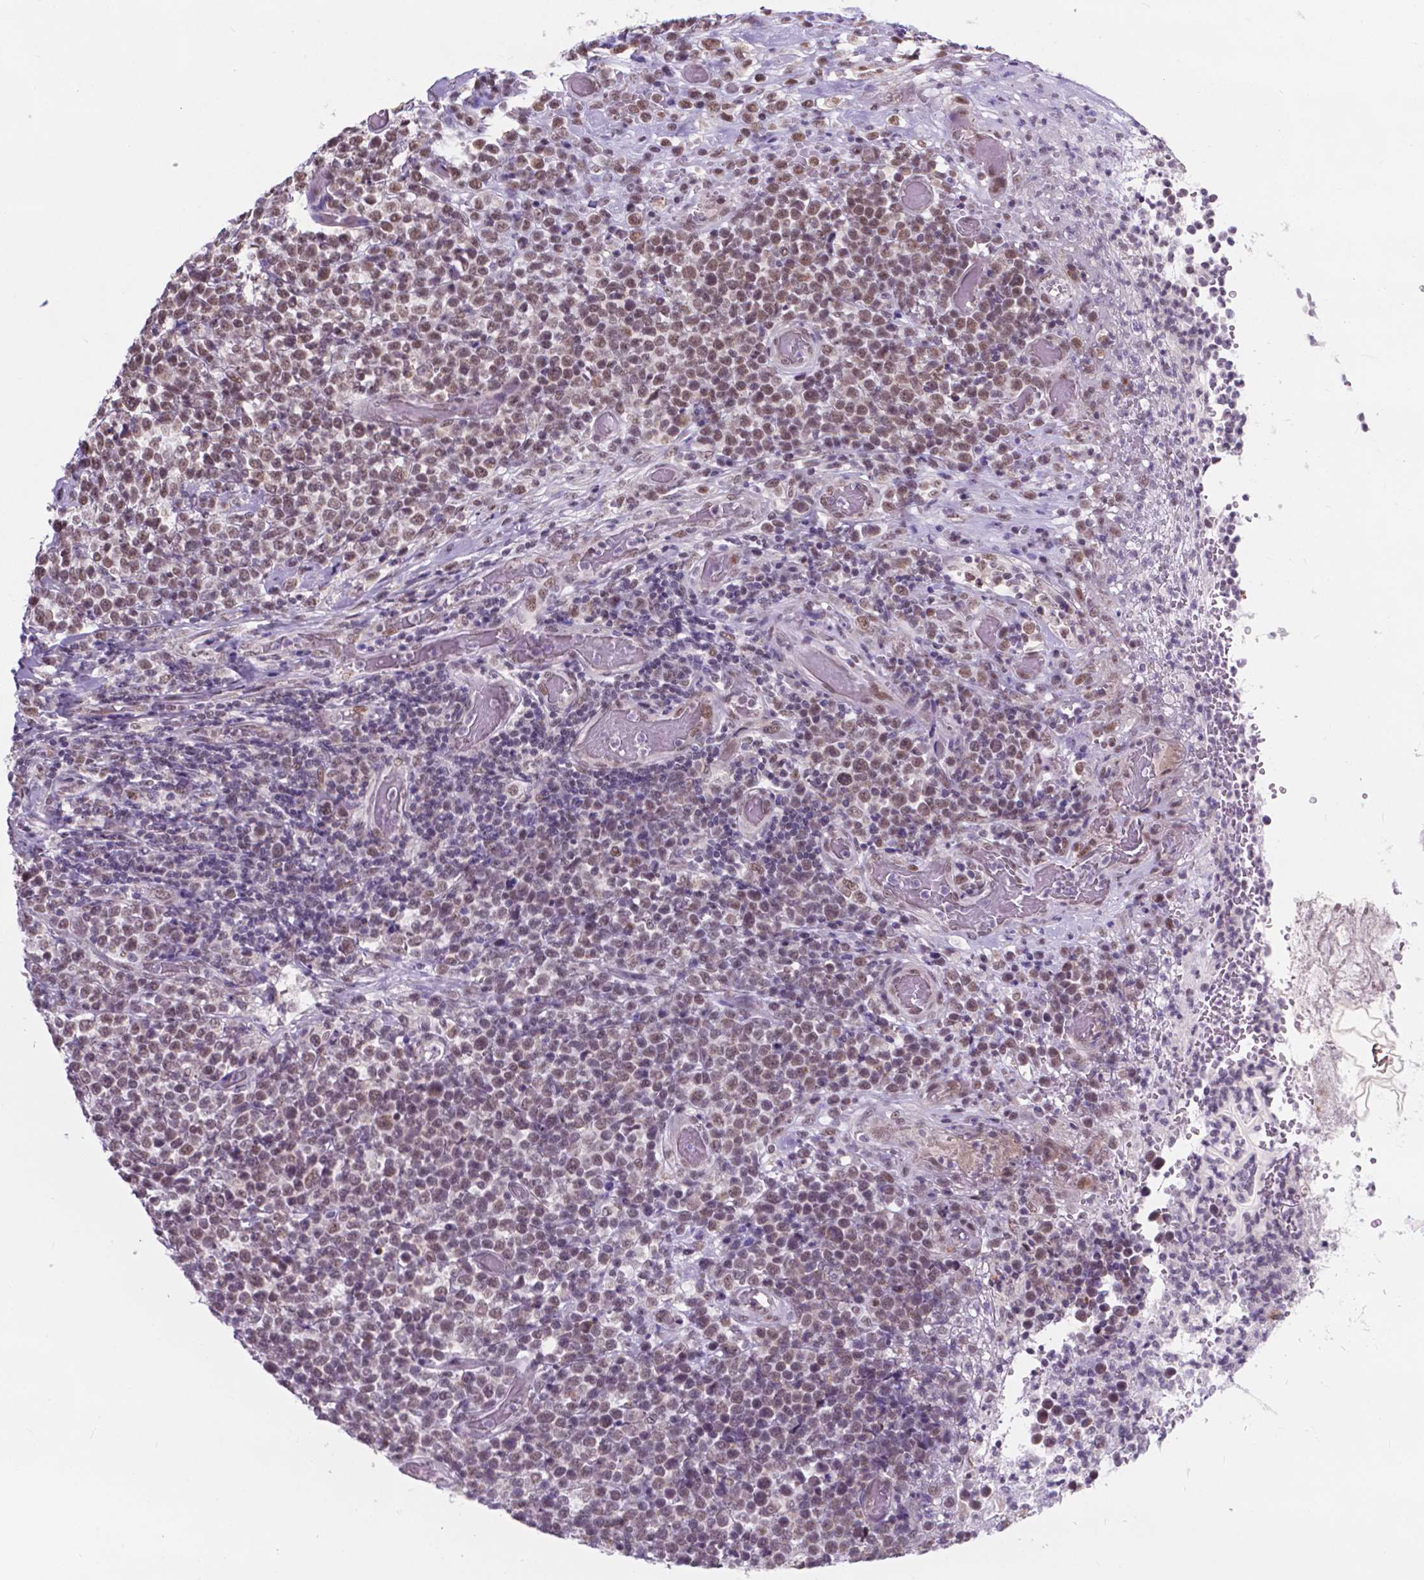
{"staining": {"intensity": "weak", "quantity": "25%-75%", "location": "nuclear"}, "tissue": "lymphoma", "cell_type": "Tumor cells", "image_type": "cancer", "snomed": [{"axis": "morphology", "description": "Malignant lymphoma, non-Hodgkin's type, High grade"}, {"axis": "topography", "description": "Soft tissue"}], "caption": "High-grade malignant lymphoma, non-Hodgkin's type tissue reveals weak nuclear staining in about 25%-75% of tumor cells Using DAB (brown) and hematoxylin (blue) stains, captured at high magnification using brightfield microscopy.", "gene": "BCAS2", "patient": {"sex": "female", "age": 56}}